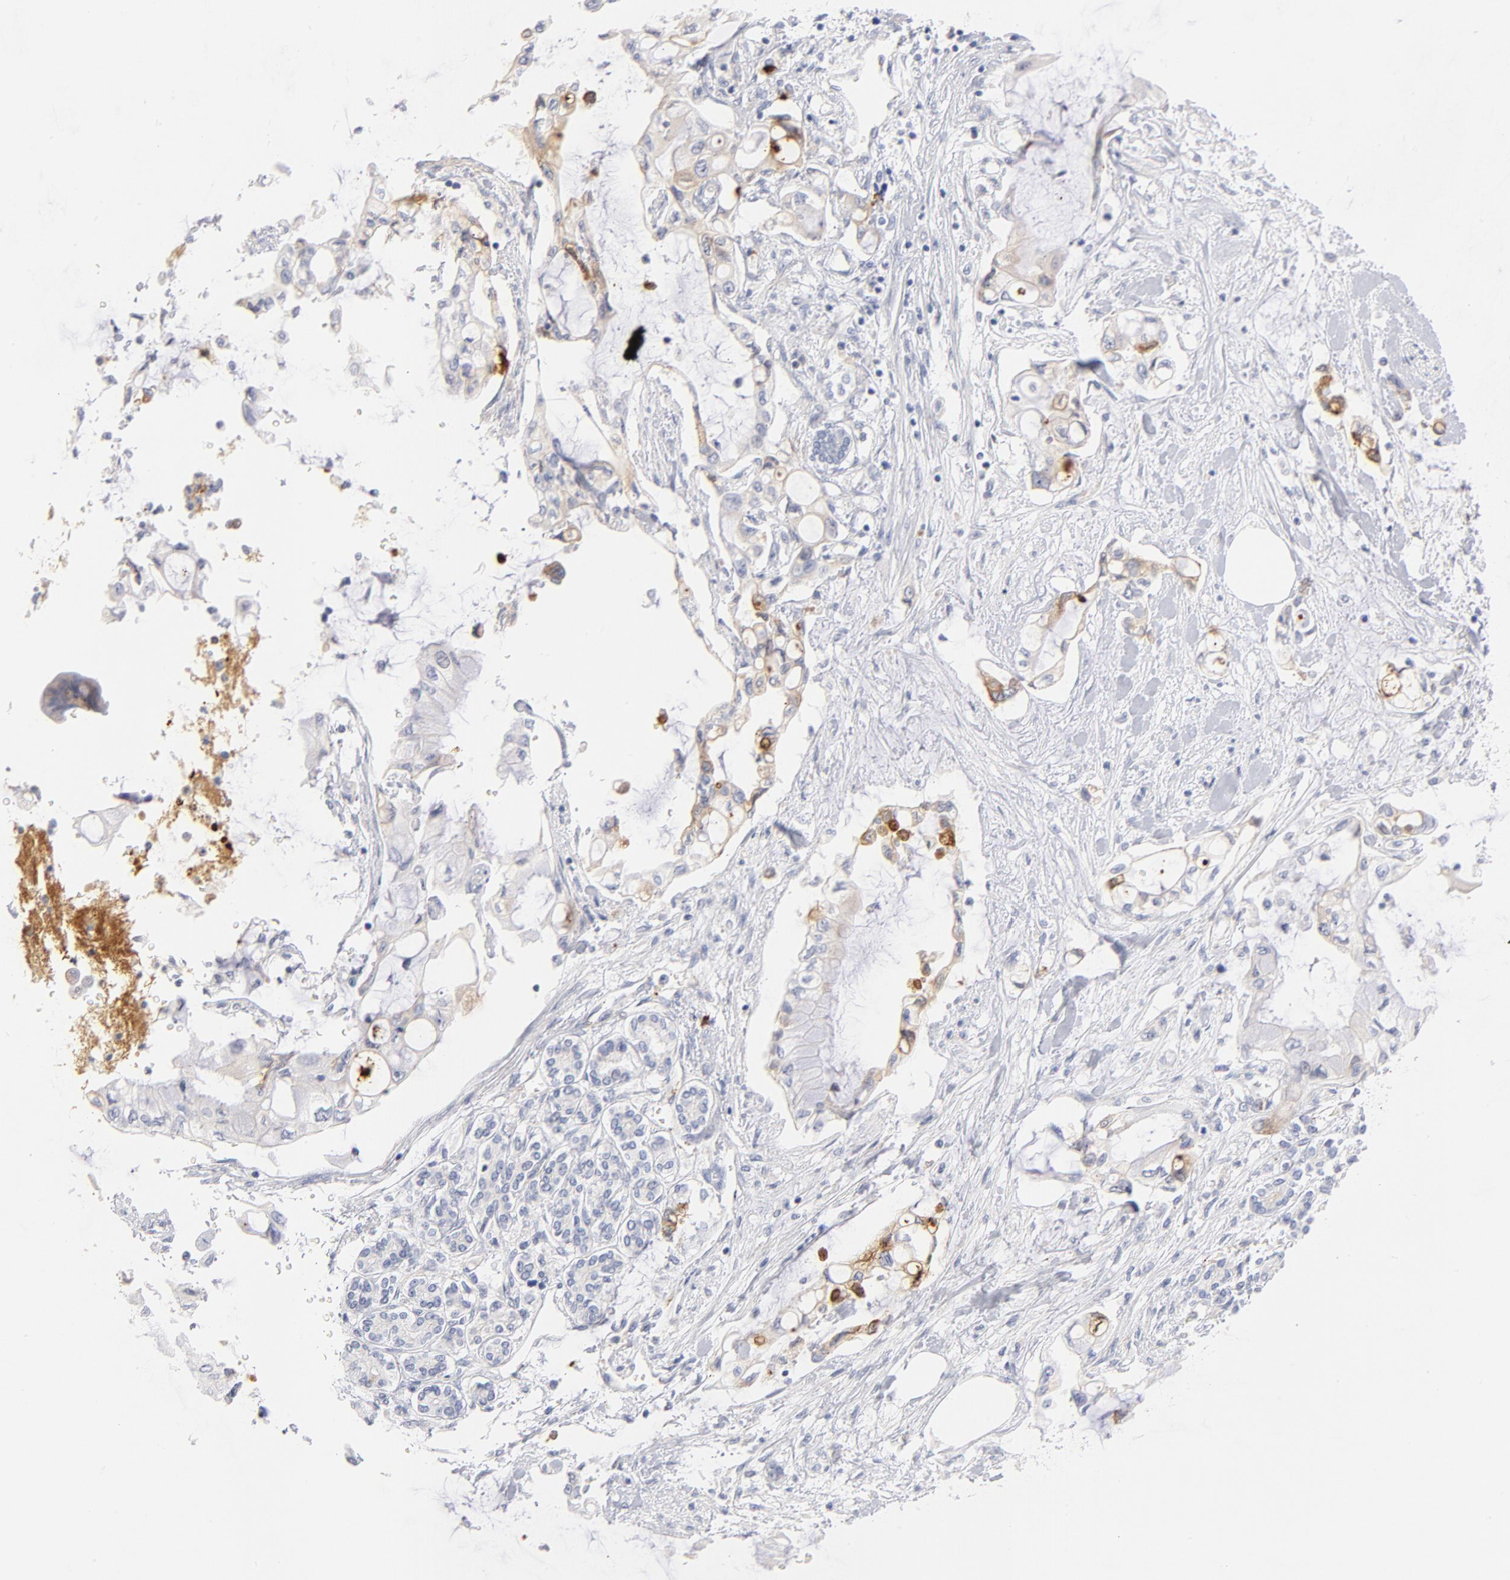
{"staining": {"intensity": "negative", "quantity": "none", "location": "none"}, "tissue": "pancreatic cancer", "cell_type": "Tumor cells", "image_type": "cancer", "snomed": [{"axis": "morphology", "description": "Adenocarcinoma, NOS"}, {"axis": "topography", "description": "Pancreas"}], "caption": "DAB immunohistochemical staining of human pancreatic cancer reveals no significant expression in tumor cells.", "gene": "PLAT", "patient": {"sex": "female", "age": 70}}